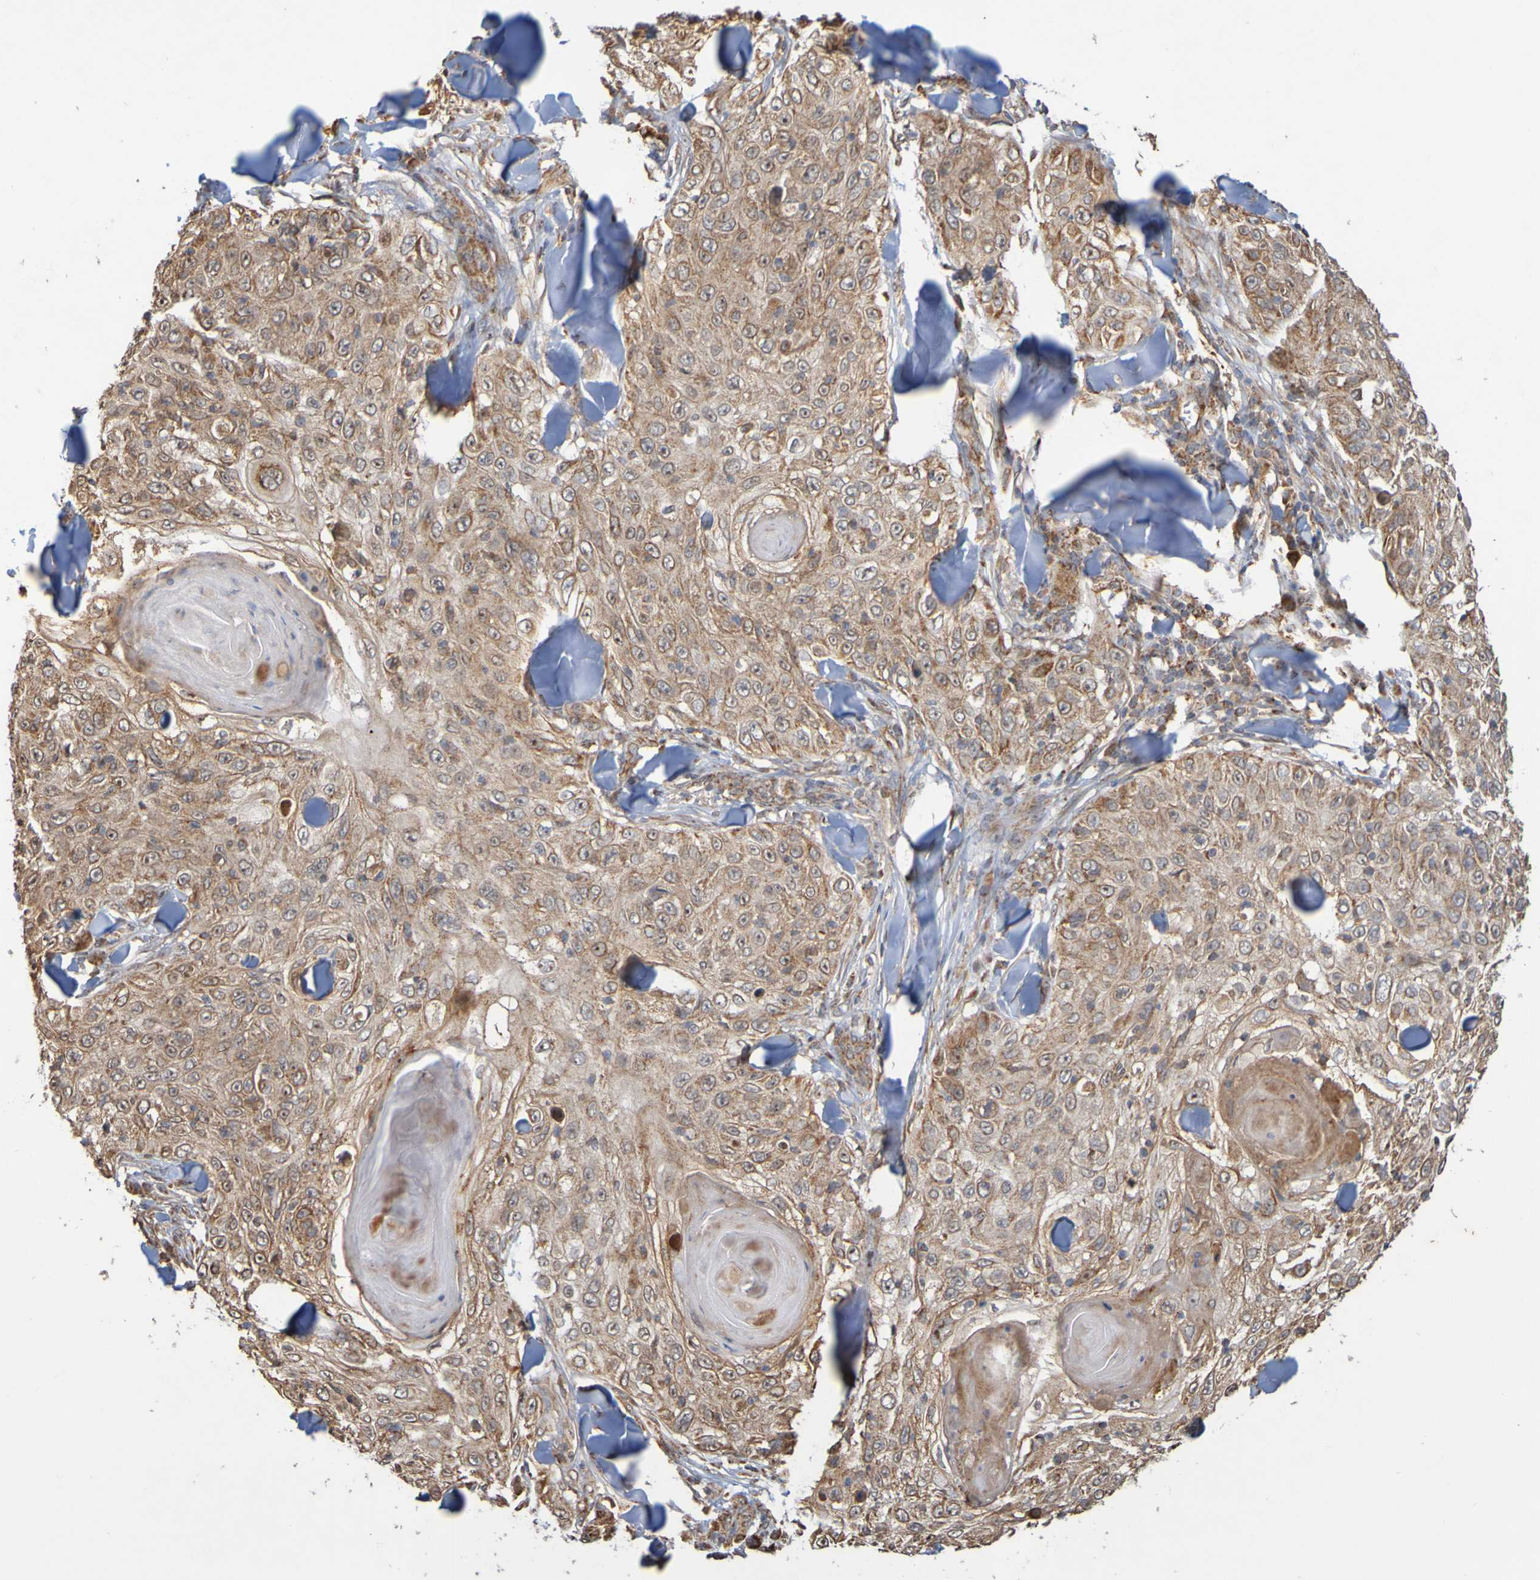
{"staining": {"intensity": "moderate", "quantity": ">75%", "location": "cytoplasmic/membranous"}, "tissue": "skin cancer", "cell_type": "Tumor cells", "image_type": "cancer", "snomed": [{"axis": "morphology", "description": "Squamous cell carcinoma, NOS"}, {"axis": "topography", "description": "Skin"}], "caption": "Skin squamous cell carcinoma stained with DAB (3,3'-diaminobenzidine) immunohistochemistry (IHC) exhibits medium levels of moderate cytoplasmic/membranous positivity in about >75% of tumor cells.", "gene": "TMBIM1", "patient": {"sex": "male", "age": 86}}